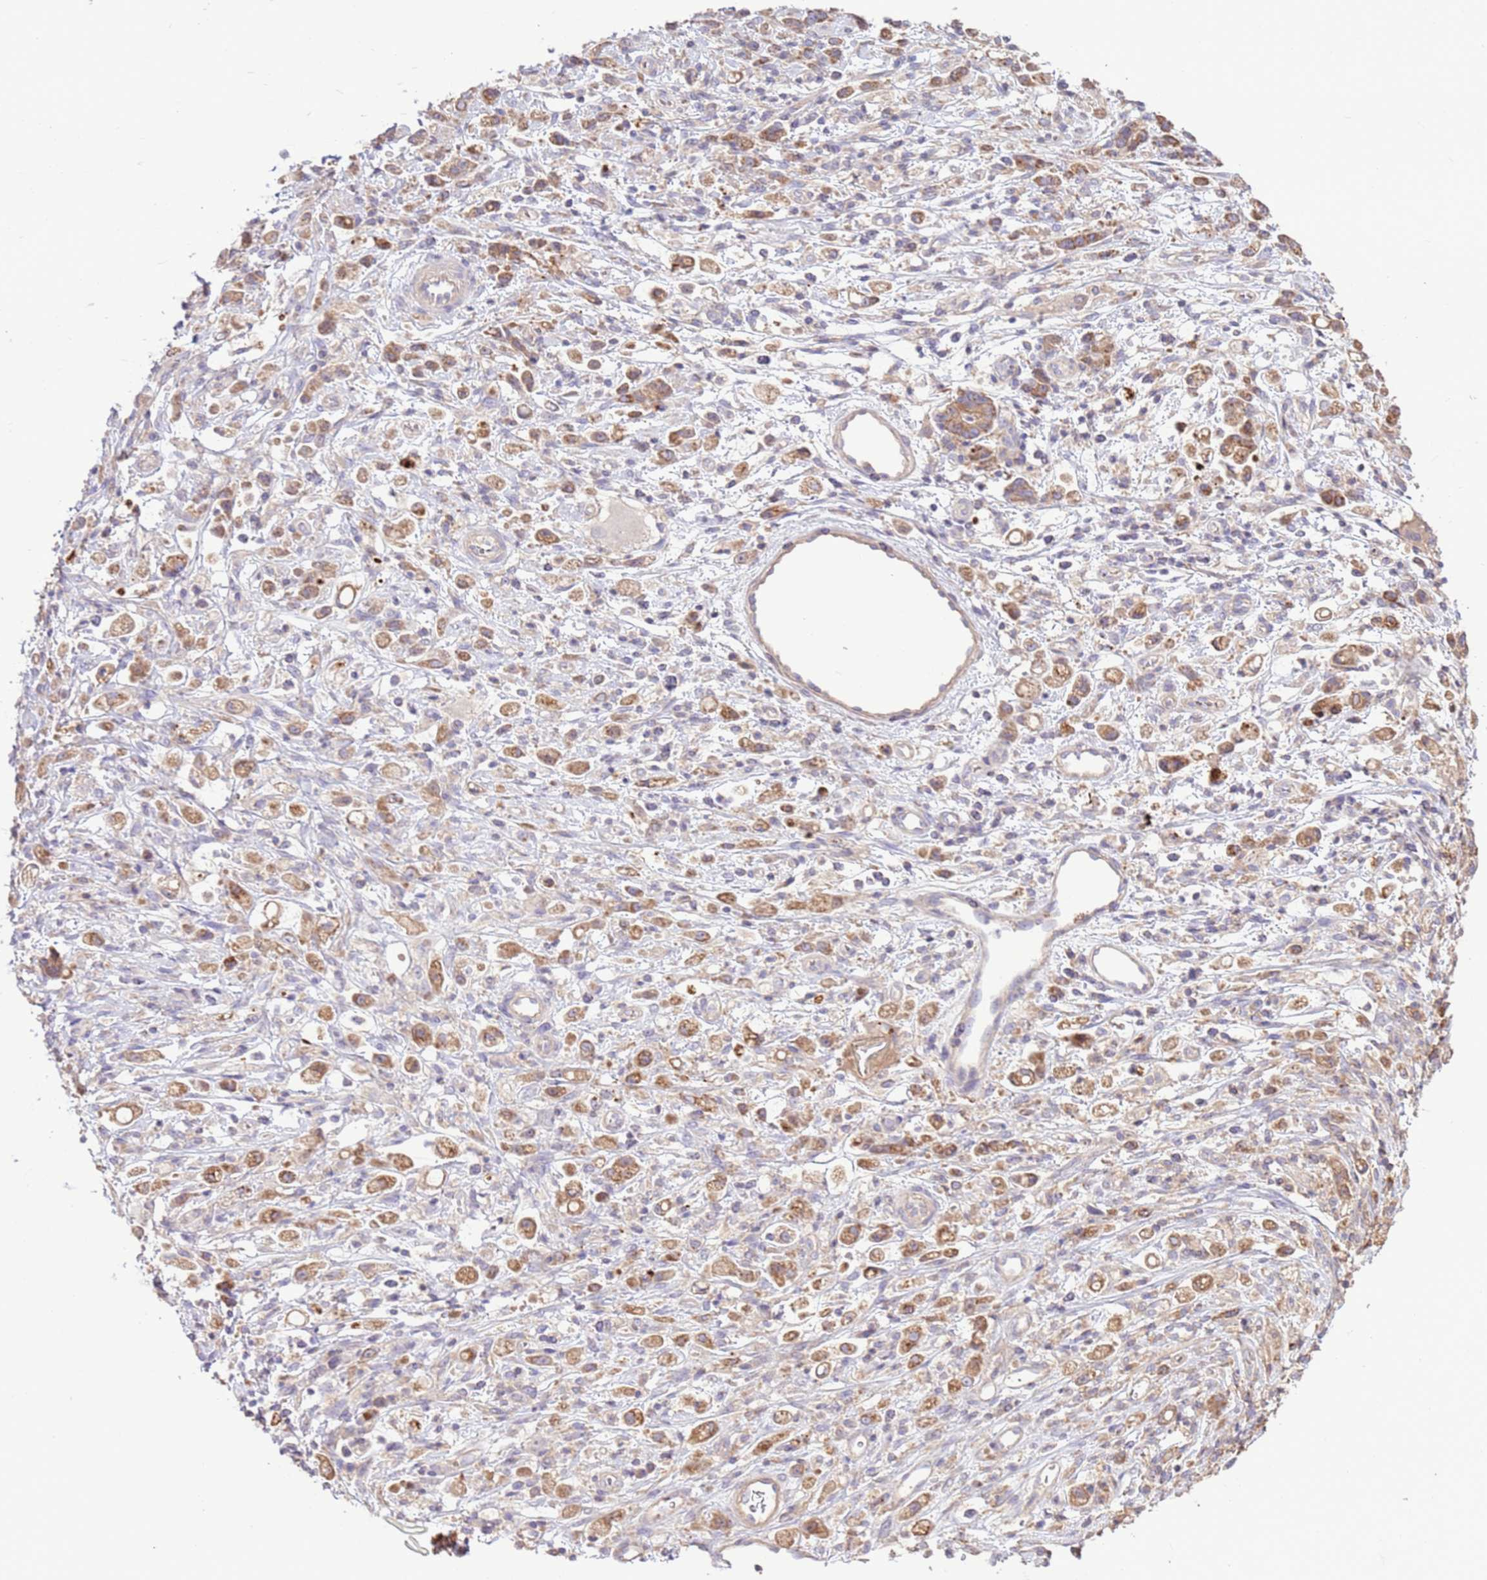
{"staining": {"intensity": "moderate", "quantity": ">75%", "location": "cytoplasmic/membranous"}, "tissue": "stomach cancer", "cell_type": "Tumor cells", "image_type": "cancer", "snomed": [{"axis": "morphology", "description": "Adenocarcinoma, NOS"}, {"axis": "topography", "description": "Stomach"}], "caption": "Tumor cells reveal moderate cytoplasmic/membranous positivity in about >75% of cells in stomach cancer.", "gene": "EVA1B", "patient": {"sex": "female", "age": 60}}